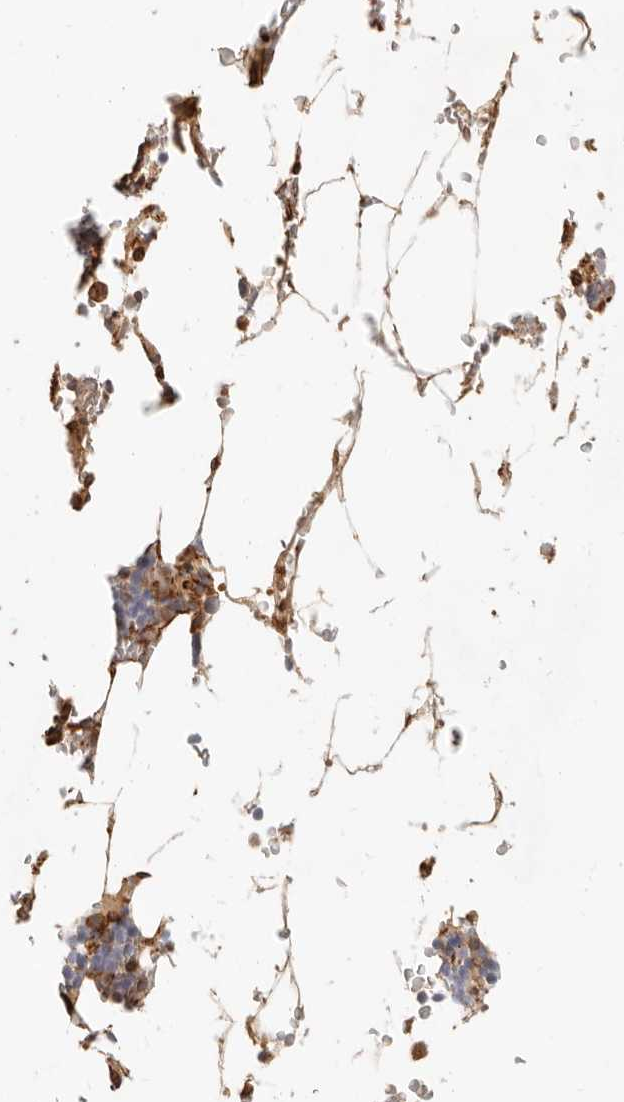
{"staining": {"intensity": "strong", "quantity": "25%-75%", "location": "cytoplasmic/membranous"}, "tissue": "bone marrow", "cell_type": "Hematopoietic cells", "image_type": "normal", "snomed": [{"axis": "morphology", "description": "Normal tissue, NOS"}, {"axis": "topography", "description": "Bone marrow"}], "caption": "Protein expression analysis of benign human bone marrow reveals strong cytoplasmic/membranous positivity in approximately 25%-75% of hematopoietic cells.", "gene": "UFSP1", "patient": {"sex": "male", "age": 70}}